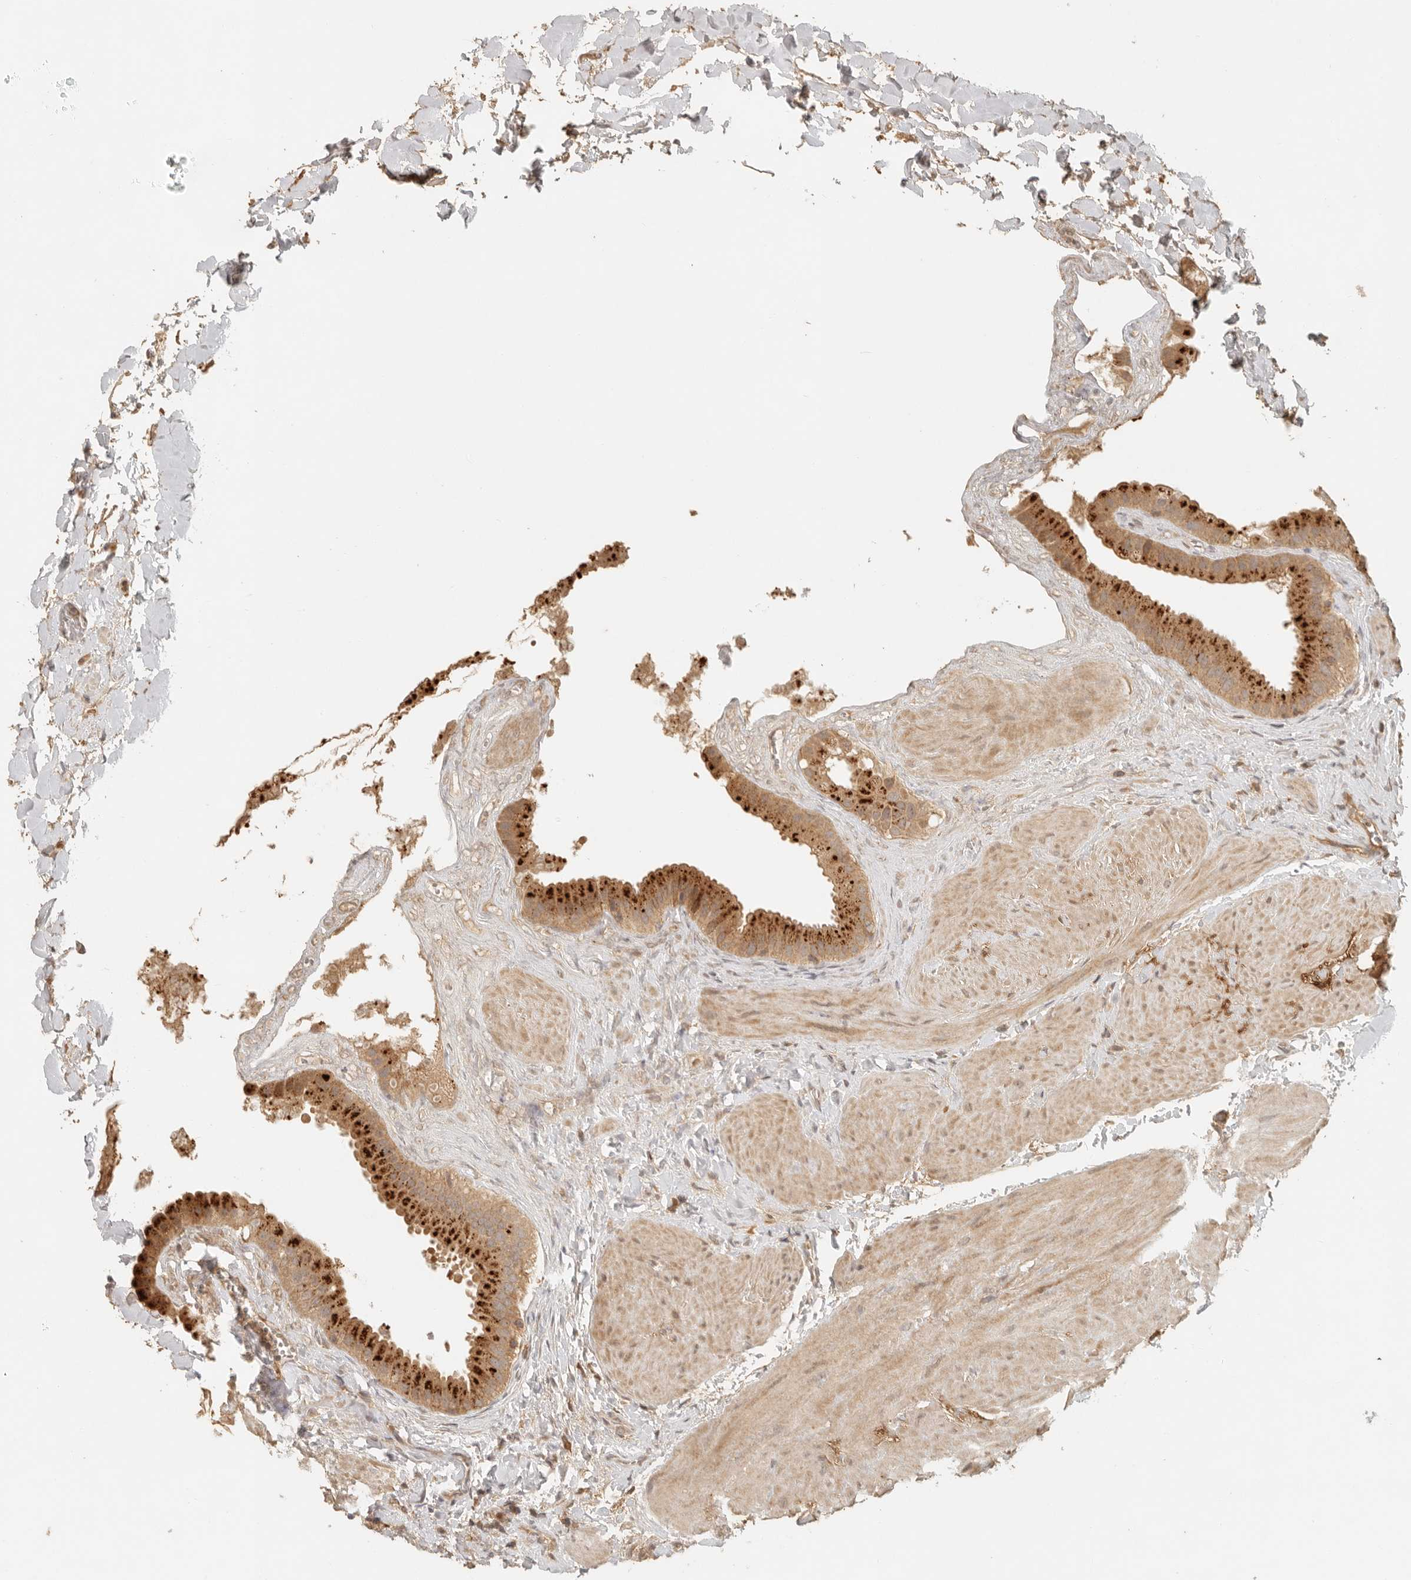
{"staining": {"intensity": "strong", "quantity": "25%-75%", "location": "cytoplasmic/membranous"}, "tissue": "gallbladder", "cell_type": "Glandular cells", "image_type": "normal", "snomed": [{"axis": "morphology", "description": "Normal tissue, NOS"}, {"axis": "topography", "description": "Gallbladder"}], "caption": "Brown immunohistochemical staining in benign human gallbladder shows strong cytoplasmic/membranous expression in approximately 25%-75% of glandular cells. (DAB (3,3'-diaminobenzidine) = brown stain, brightfield microscopy at high magnification).", "gene": "ANKRD61", "patient": {"sex": "male", "age": 55}}